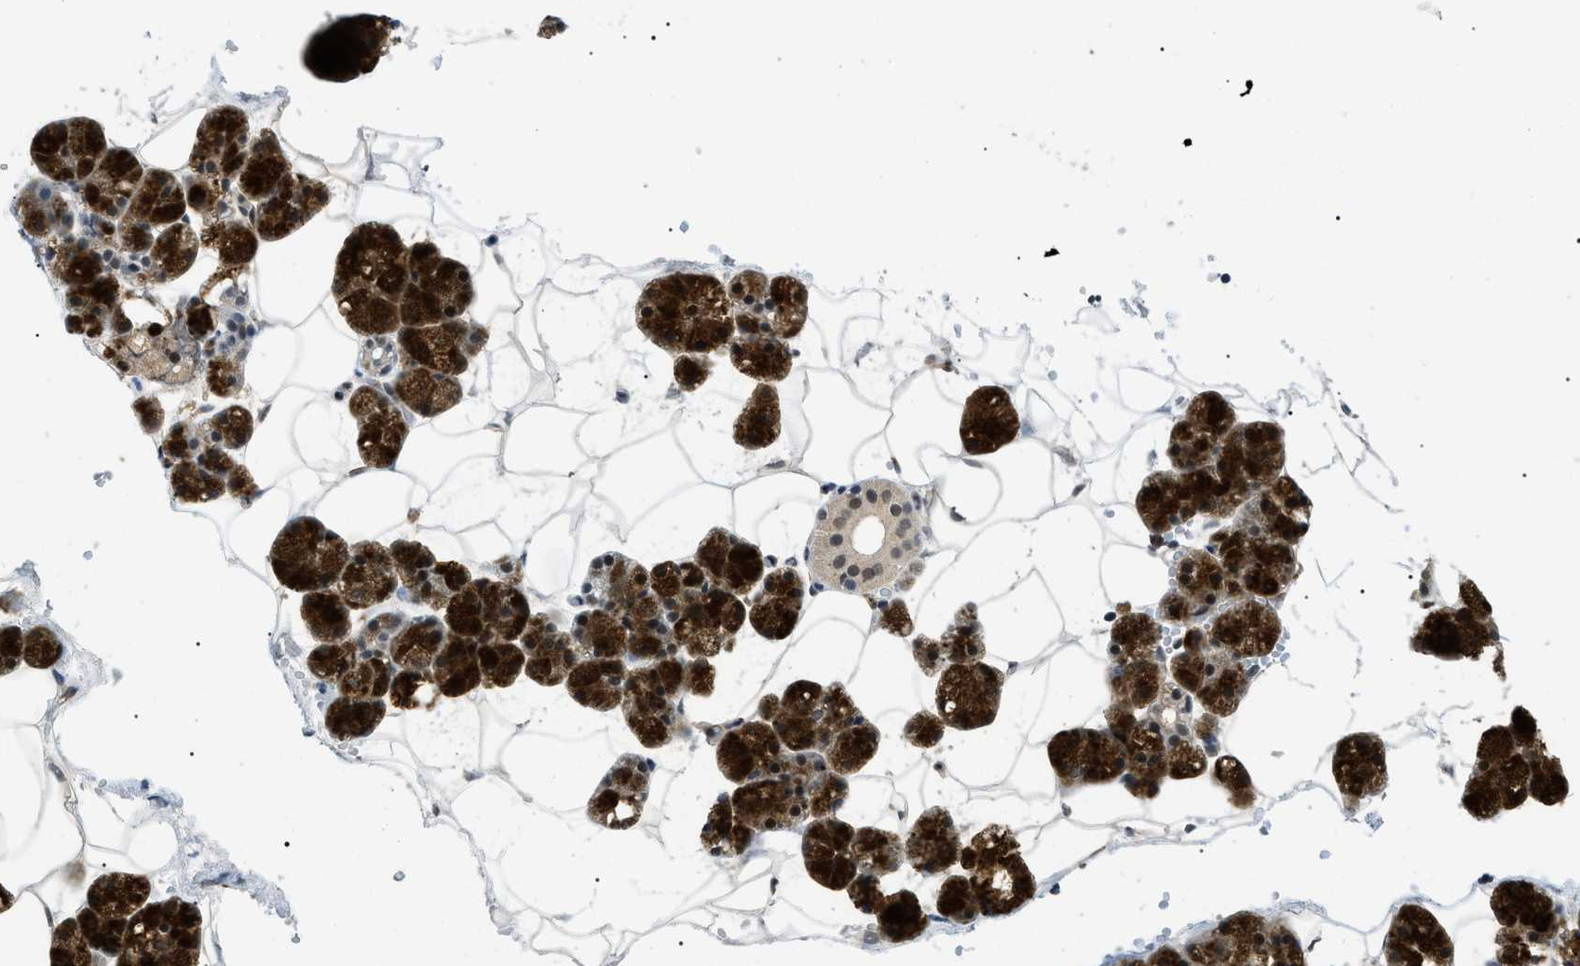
{"staining": {"intensity": "strong", "quantity": ">75%", "location": "cytoplasmic/membranous,nuclear"}, "tissue": "salivary gland", "cell_type": "Glandular cells", "image_type": "normal", "snomed": [{"axis": "morphology", "description": "Normal tissue, NOS"}, {"axis": "topography", "description": "Salivary gland"}], "caption": "The photomicrograph exhibits a brown stain indicating the presence of a protein in the cytoplasmic/membranous,nuclear of glandular cells in salivary gland. The staining was performed using DAB to visualize the protein expression in brown, while the nuclei were stained in blue with hematoxylin (Magnification: 20x).", "gene": "RBM15", "patient": {"sex": "male", "age": 62}}